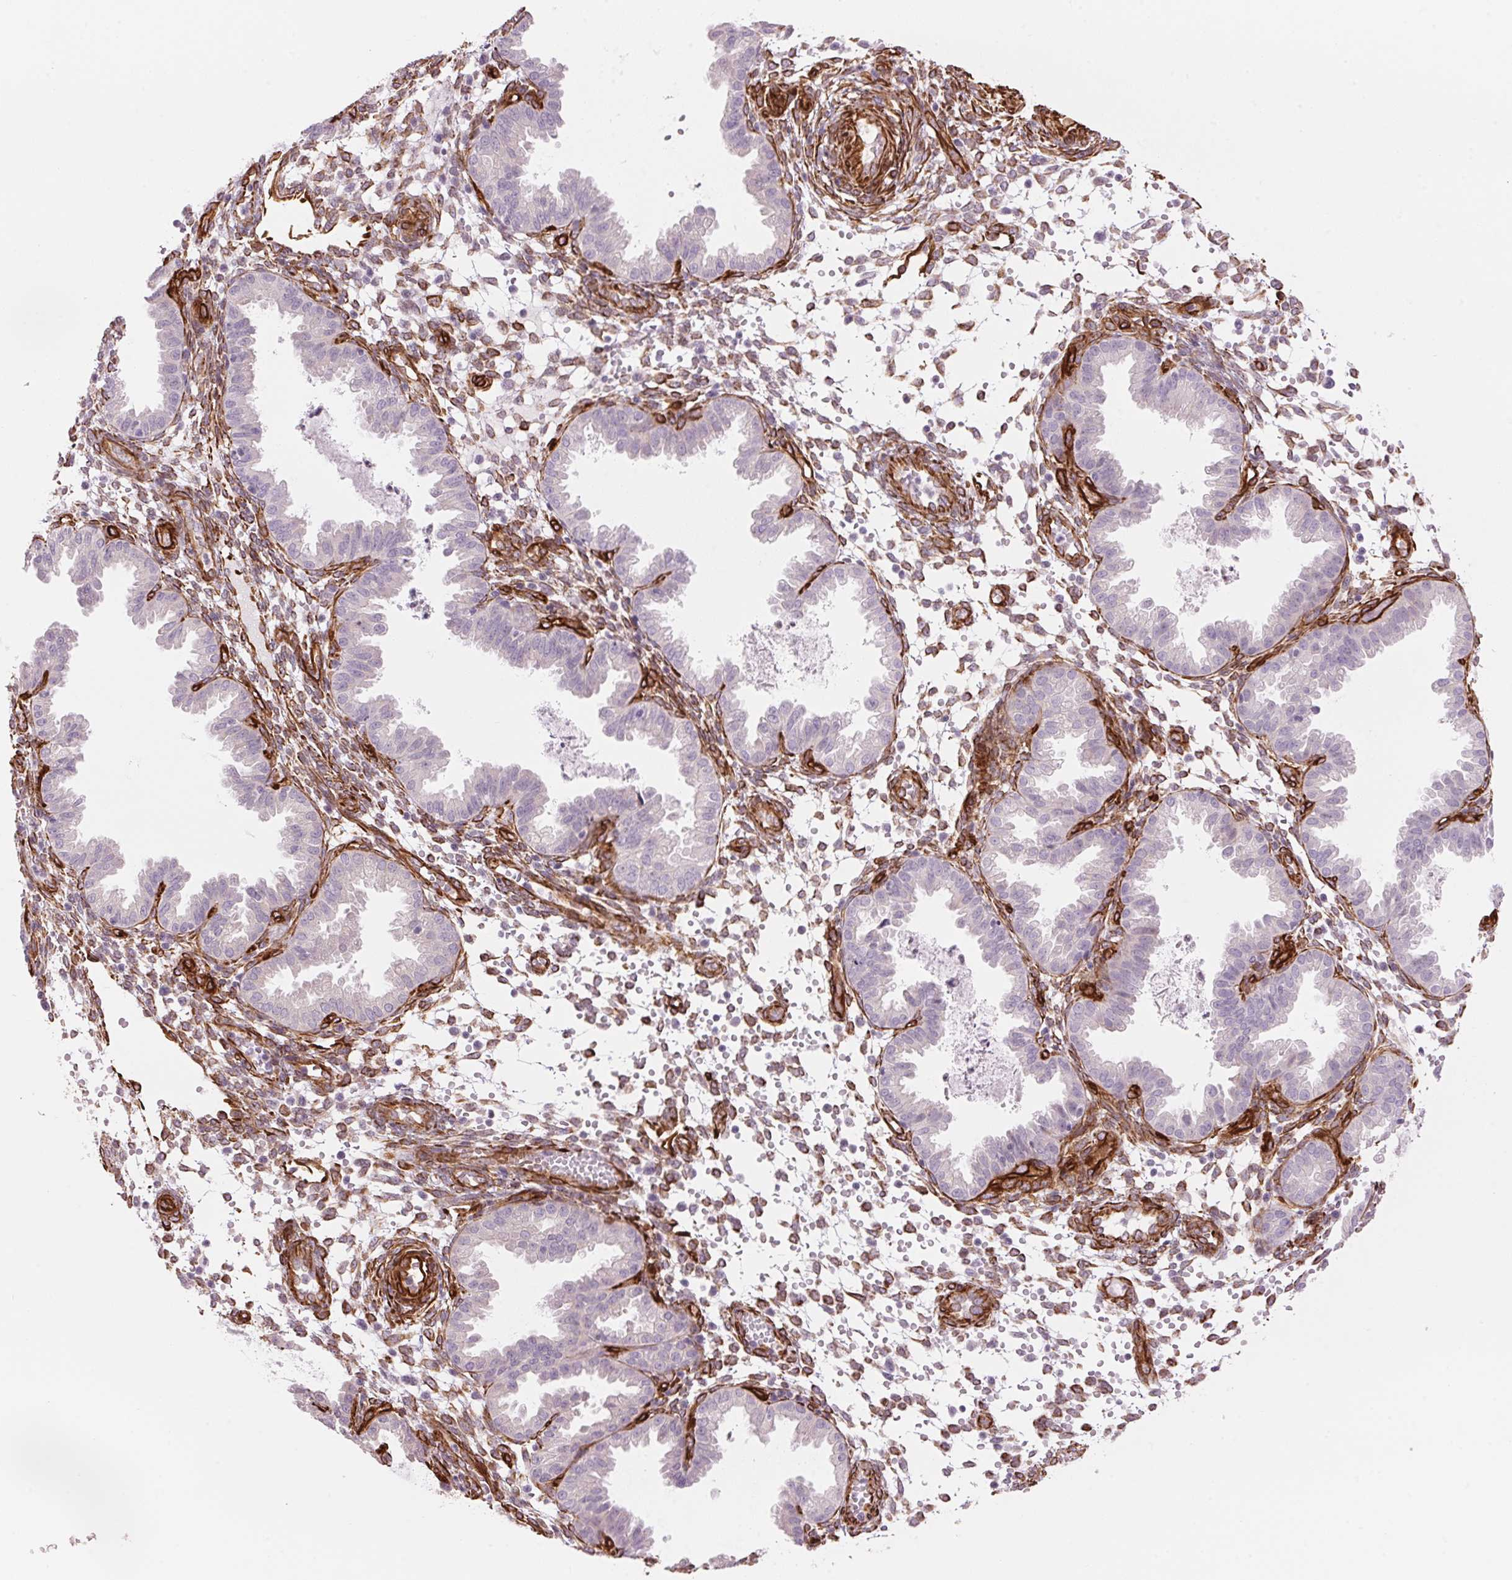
{"staining": {"intensity": "strong", "quantity": "<25%", "location": "cytoplasmic/membranous"}, "tissue": "endometrium", "cell_type": "Cells in endometrial stroma", "image_type": "normal", "snomed": [{"axis": "morphology", "description": "Normal tissue, NOS"}, {"axis": "topography", "description": "Endometrium"}], "caption": "An immunohistochemistry (IHC) micrograph of normal tissue is shown. Protein staining in brown highlights strong cytoplasmic/membranous positivity in endometrium within cells in endometrial stroma.", "gene": "CLPS", "patient": {"sex": "female", "age": 33}}